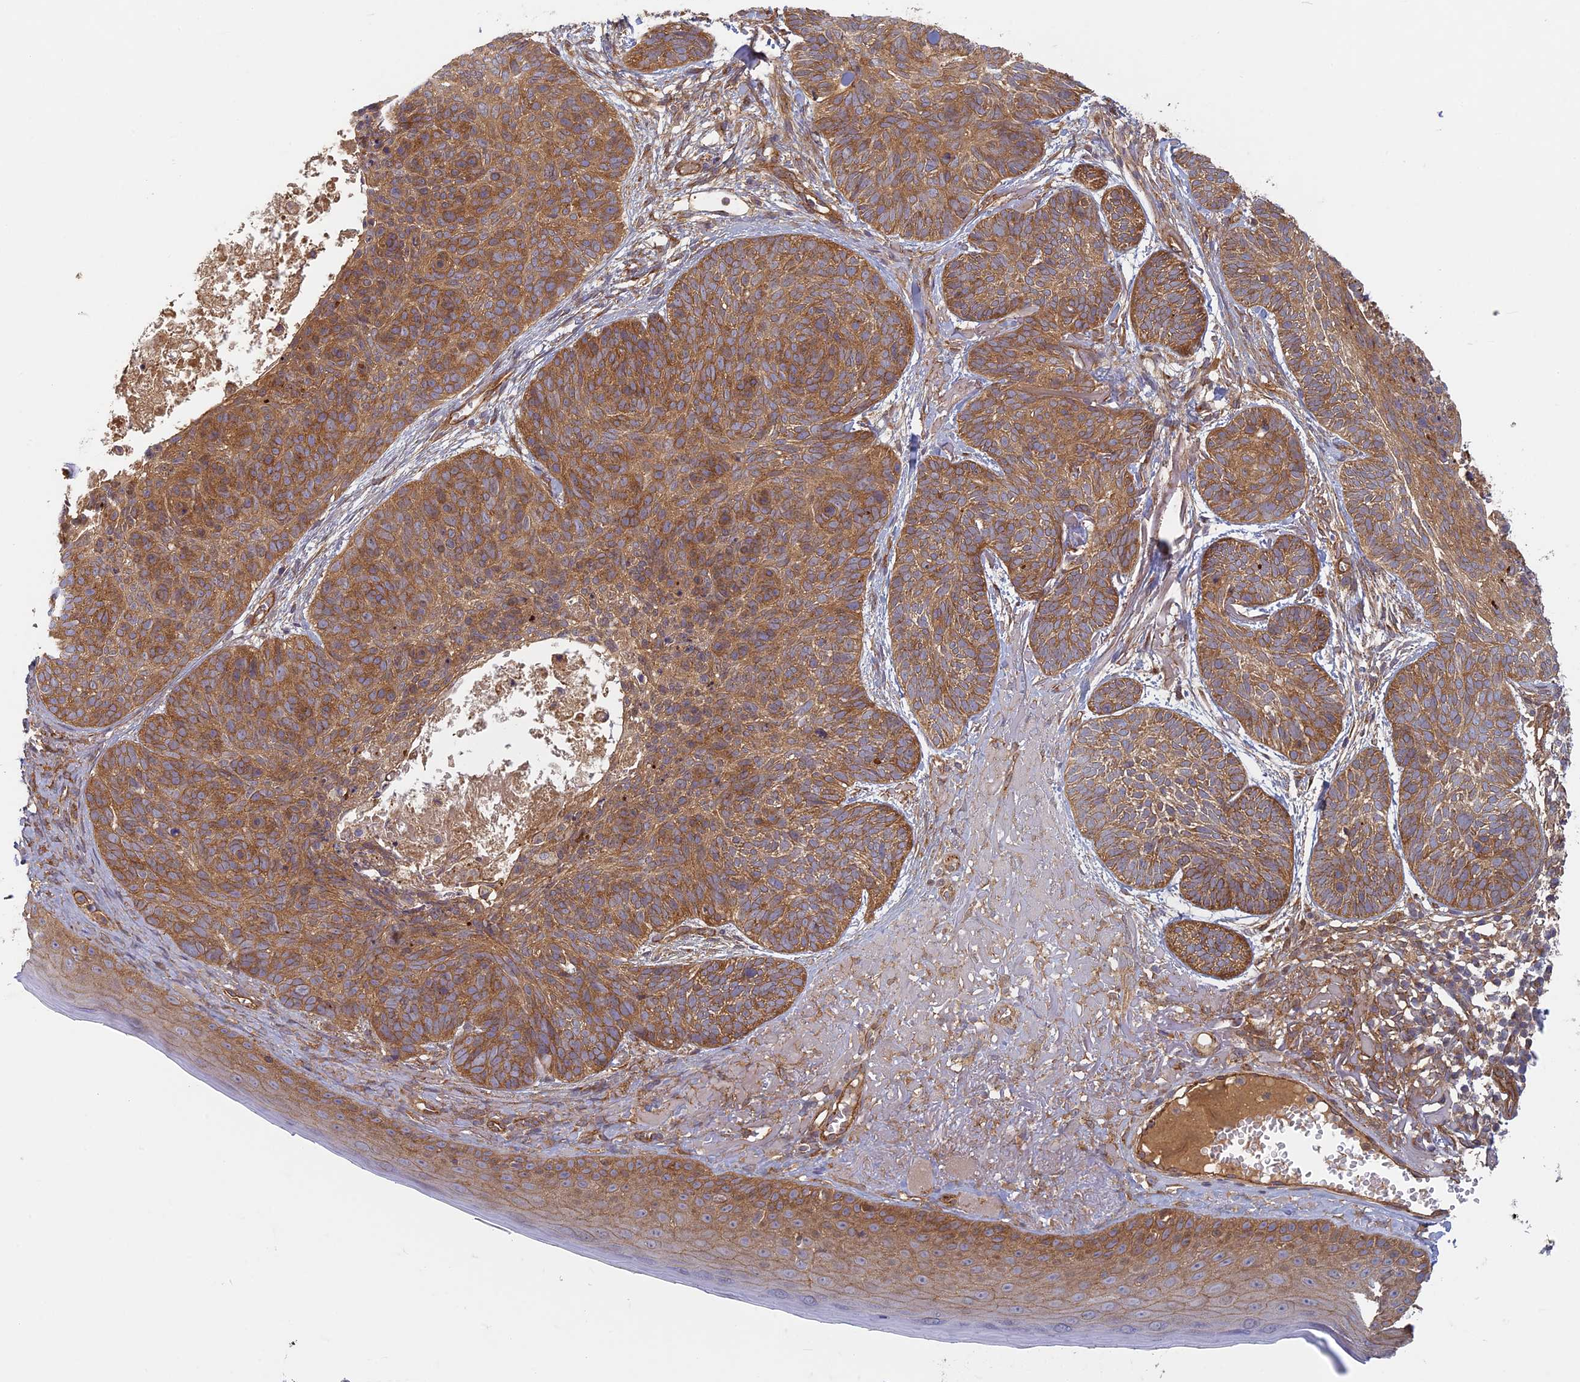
{"staining": {"intensity": "moderate", "quantity": ">75%", "location": "cytoplasmic/membranous"}, "tissue": "skin cancer", "cell_type": "Tumor cells", "image_type": "cancer", "snomed": [{"axis": "morphology", "description": "Normal tissue, NOS"}, {"axis": "morphology", "description": "Basal cell carcinoma"}, {"axis": "topography", "description": "Skin"}], "caption": "Immunohistochemical staining of human skin cancer (basal cell carcinoma) reveals medium levels of moderate cytoplasmic/membranous protein staining in about >75% of tumor cells.", "gene": "TCF25", "patient": {"sex": "male", "age": 66}}